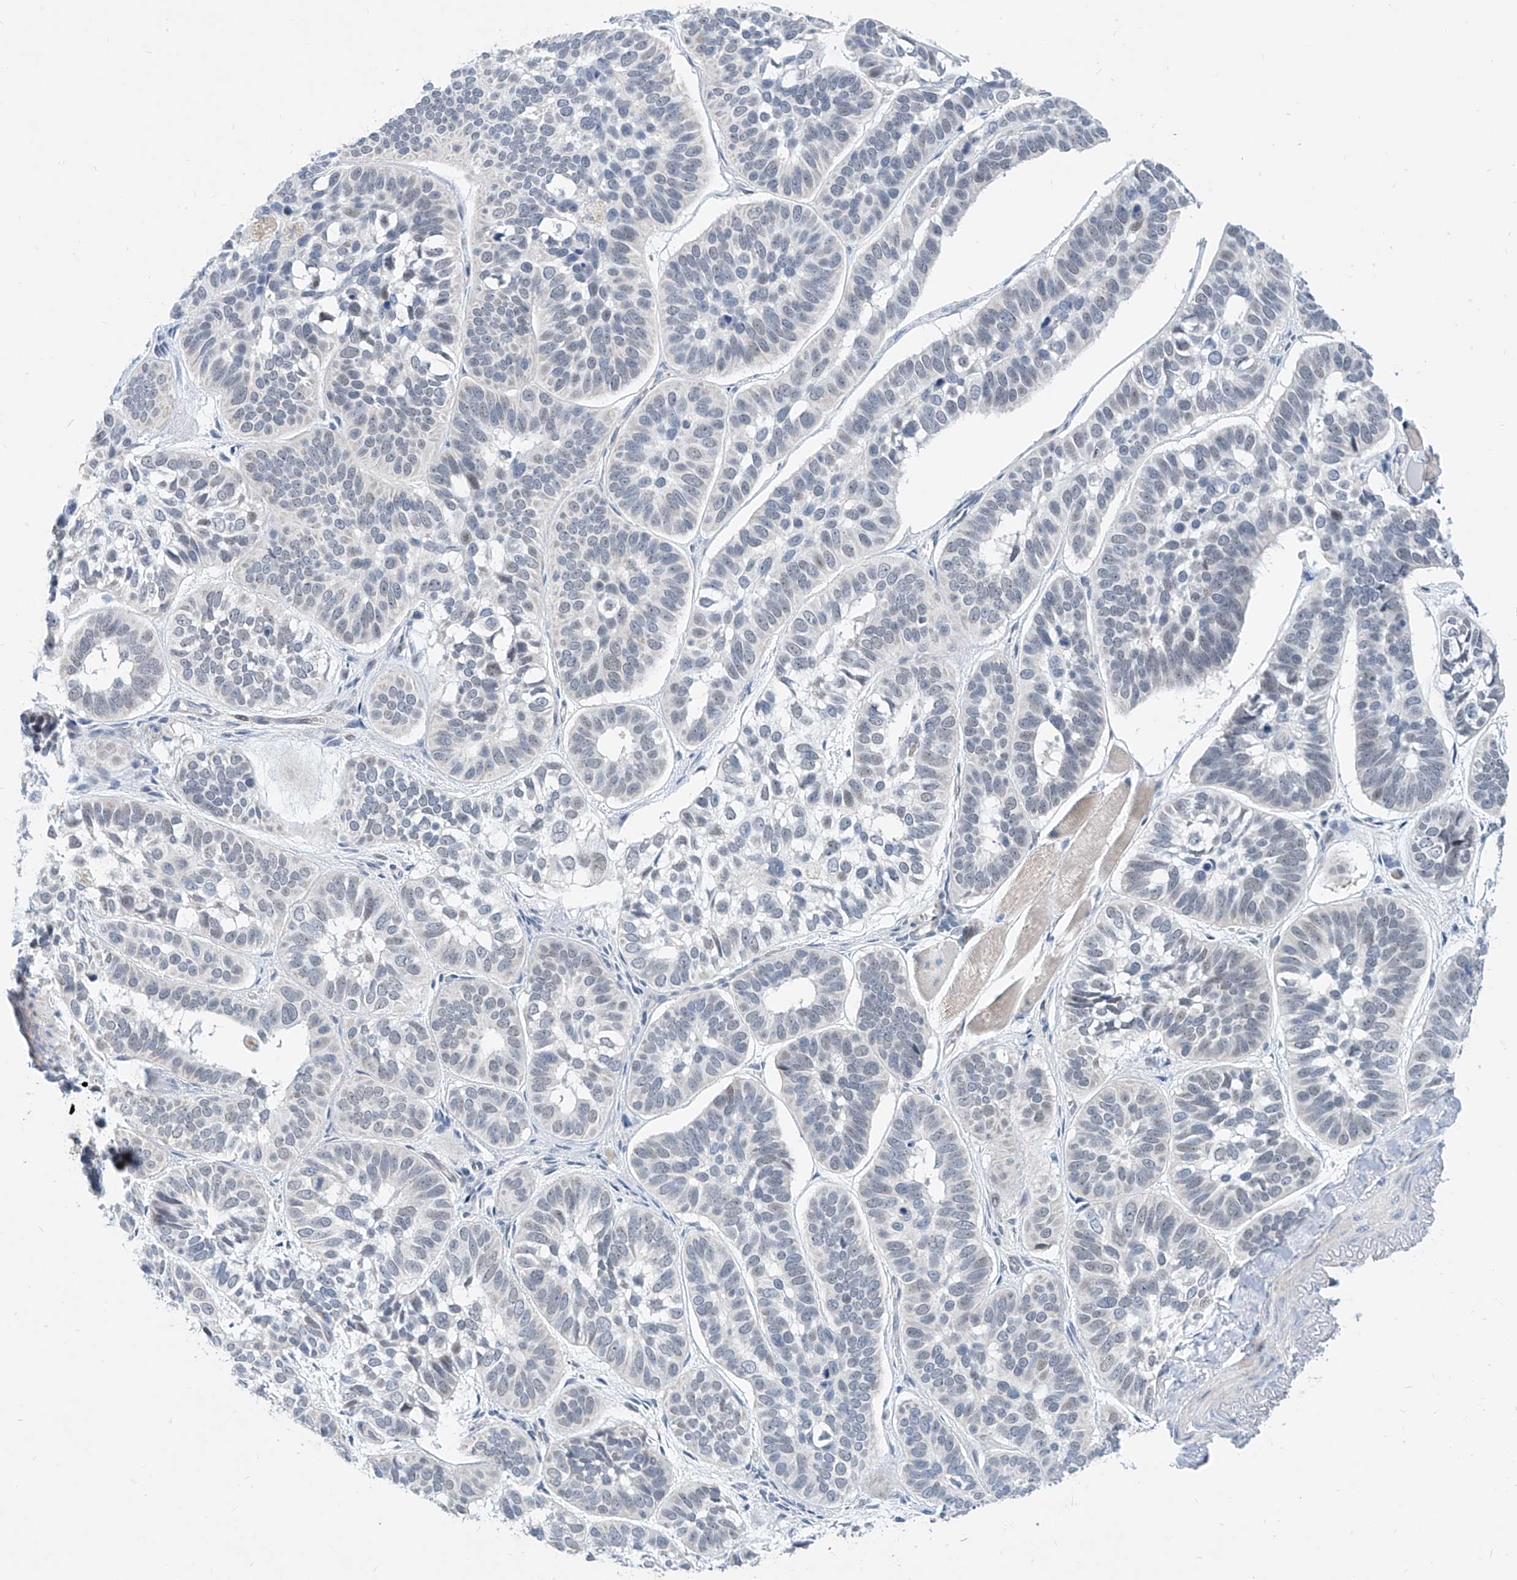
{"staining": {"intensity": "negative", "quantity": "none", "location": "none"}, "tissue": "skin cancer", "cell_type": "Tumor cells", "image_type": "cancer", "snomed": [{"axis": "morphology", "description": "Basal cell carcinoma"}, {"axis": "topography", "description": "Skin"}], "caption": "Tumor cells are negative for protein expression in human skin basal cell carcinoma.", "gene": "BPTF", "patient": {"sex": "male", "age": 62}}